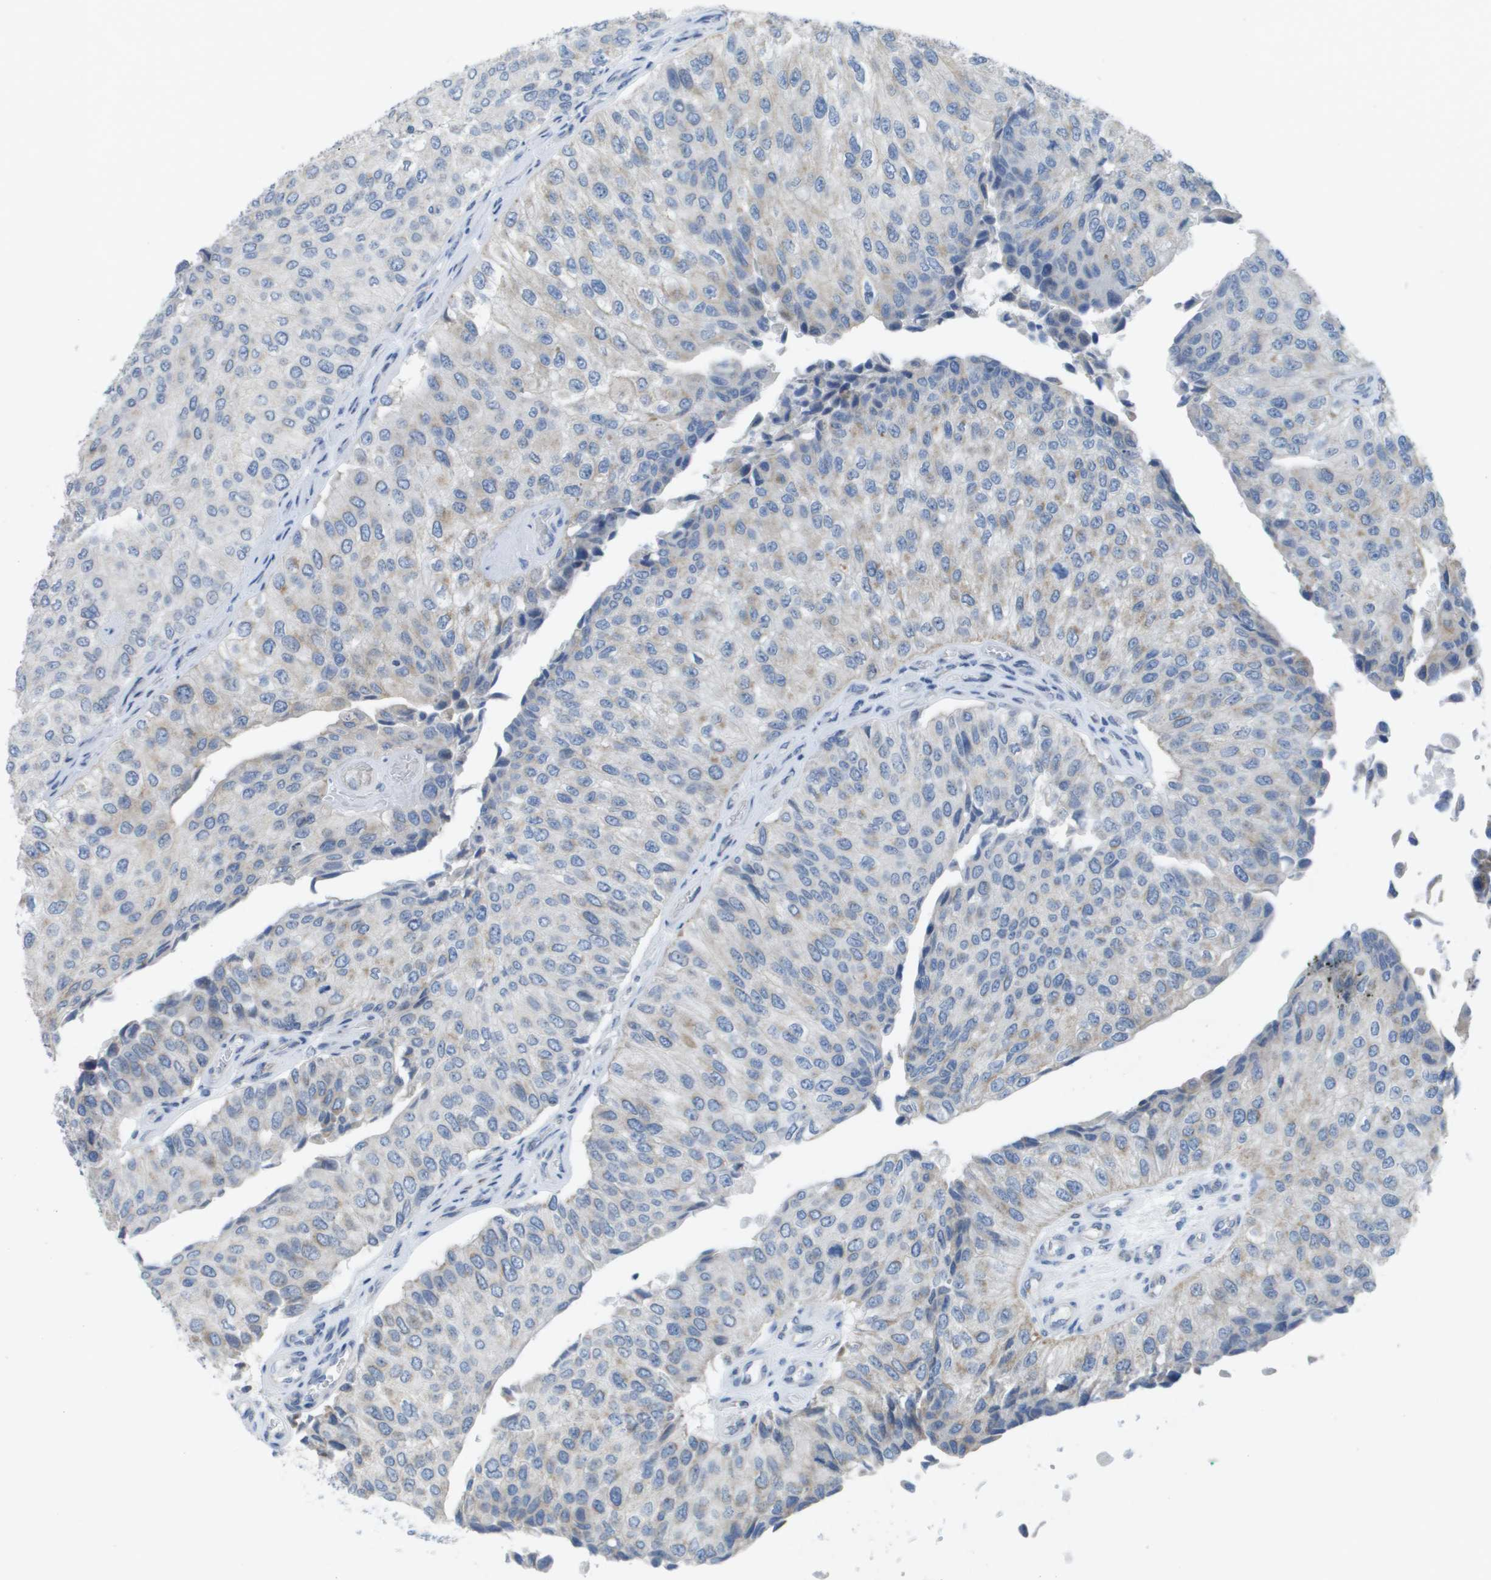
{"staining": {"intensity": "negative", "quantity": "none", "location": "none"}, "tissue": "urothelial cancer", "cell_type": "Tumor cells", "image_type": "cancer", "snomed": [{"axis": "morphology", "description": "Urothelial carcinoma, High grade"}, {"axis": "topography", "description": "Kidney"}, {"axis": "topography", "description": "Urinary bladder"}], "caption": "High-grade urothelial carcinoma stained for a protein using immunohistochemistry demonstrates no staining tumor cells.", "gene": "TMEM223", "patient": {"sex": "male", "age": 77}}